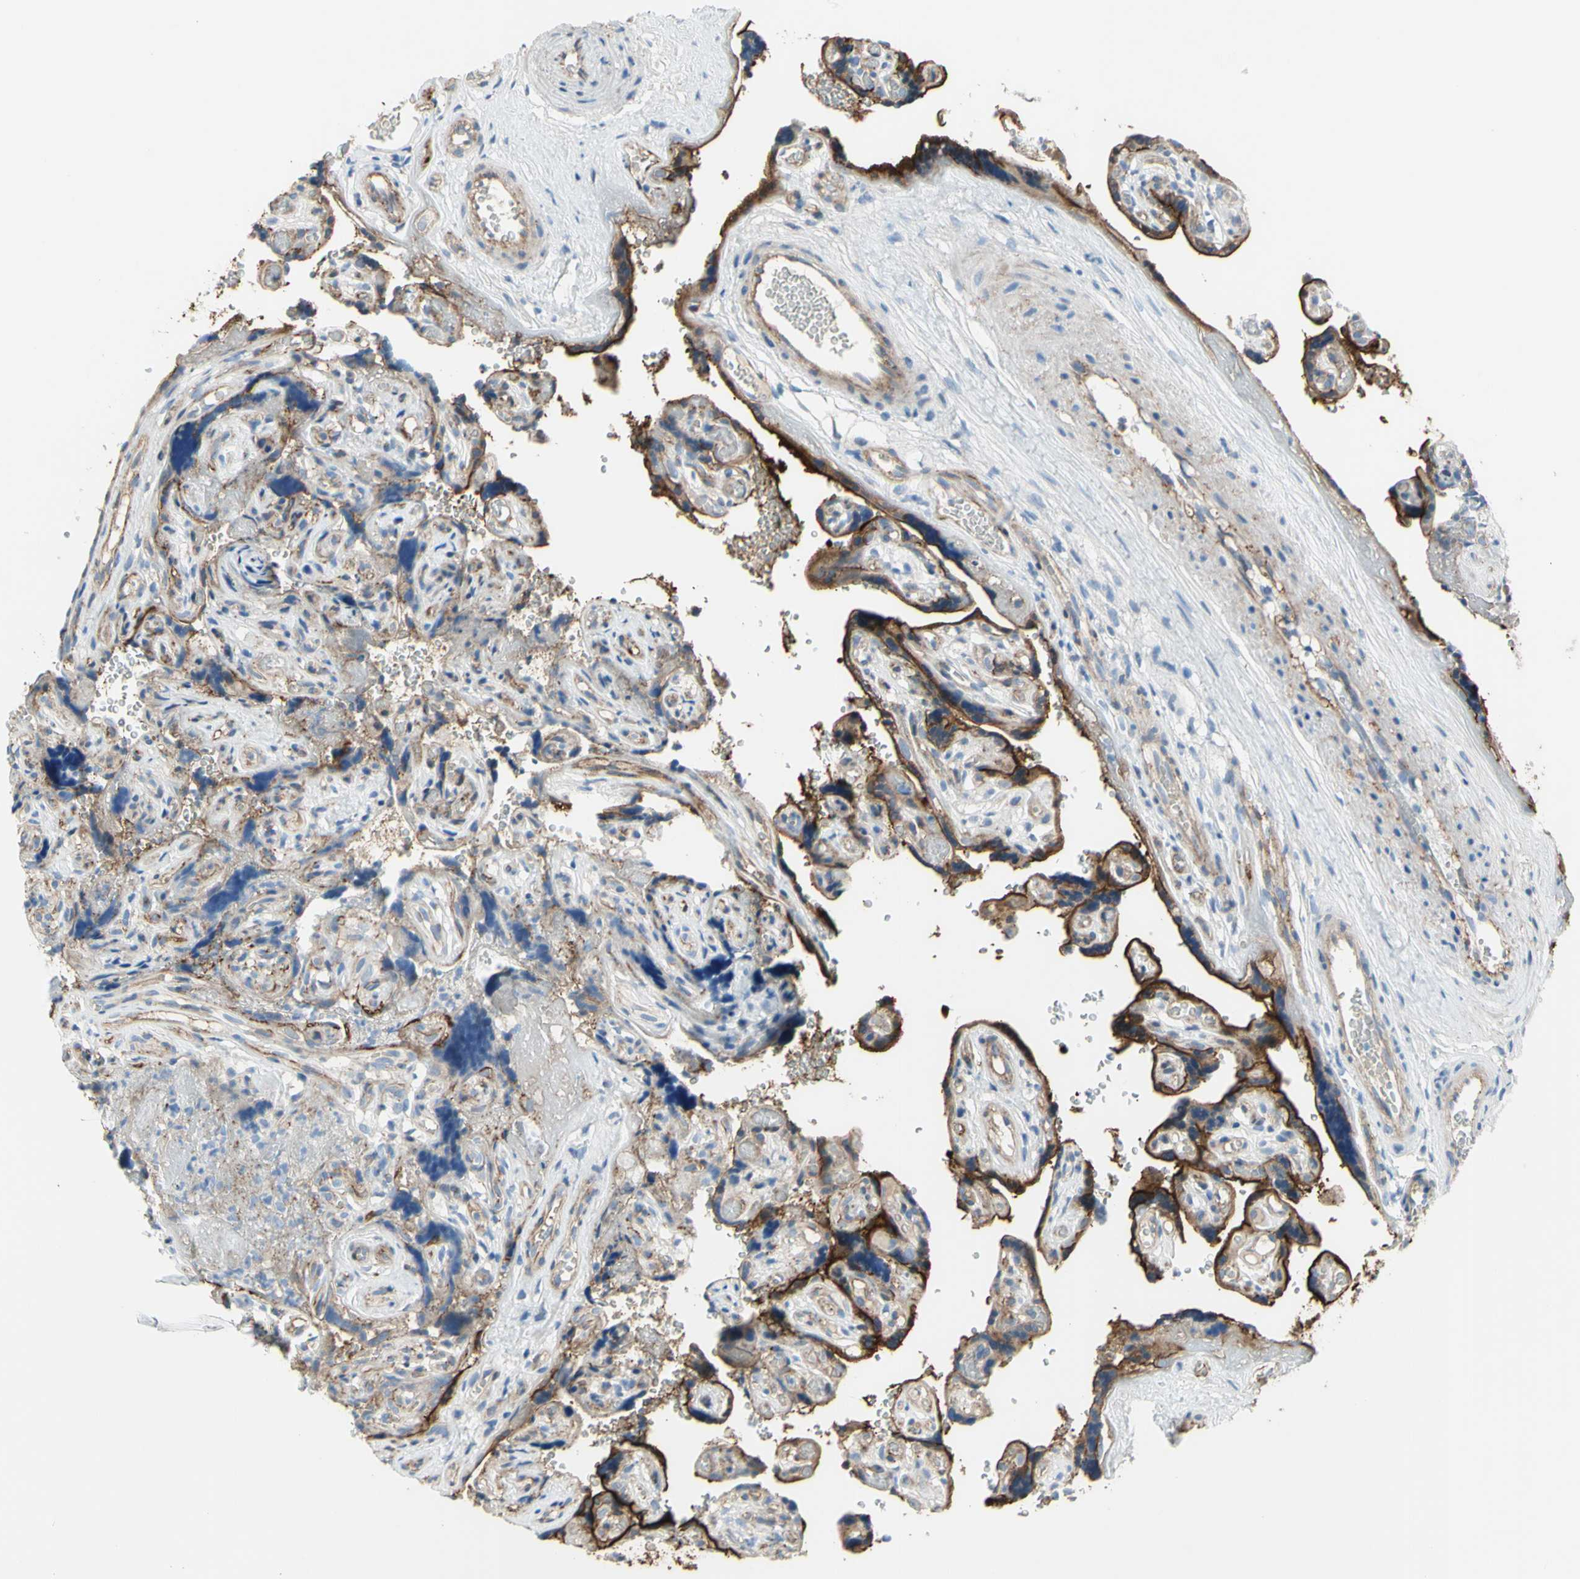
{"staining": {"intensity": "weak", "quantity": ">75%", "location": "cytoplasmic/membranous"}, "tissue": "placenta", "cell_type": "Decidual cells", "image_type": "normal", "snomed": [{"axis": "morphology", "description": "Normal tissue, NOS"}, {"axis": "topography", "description": "Placenta"}], "caption": "Placenta stained with DAB (3,3'-diaminobenzidine) immunohistochemistry shows low levels of weak cytoplasmic/membranous expression in approximately >75% of decidual cells.", "gene": "MUC1", "patient": {"sex": "female", "age": 30}}